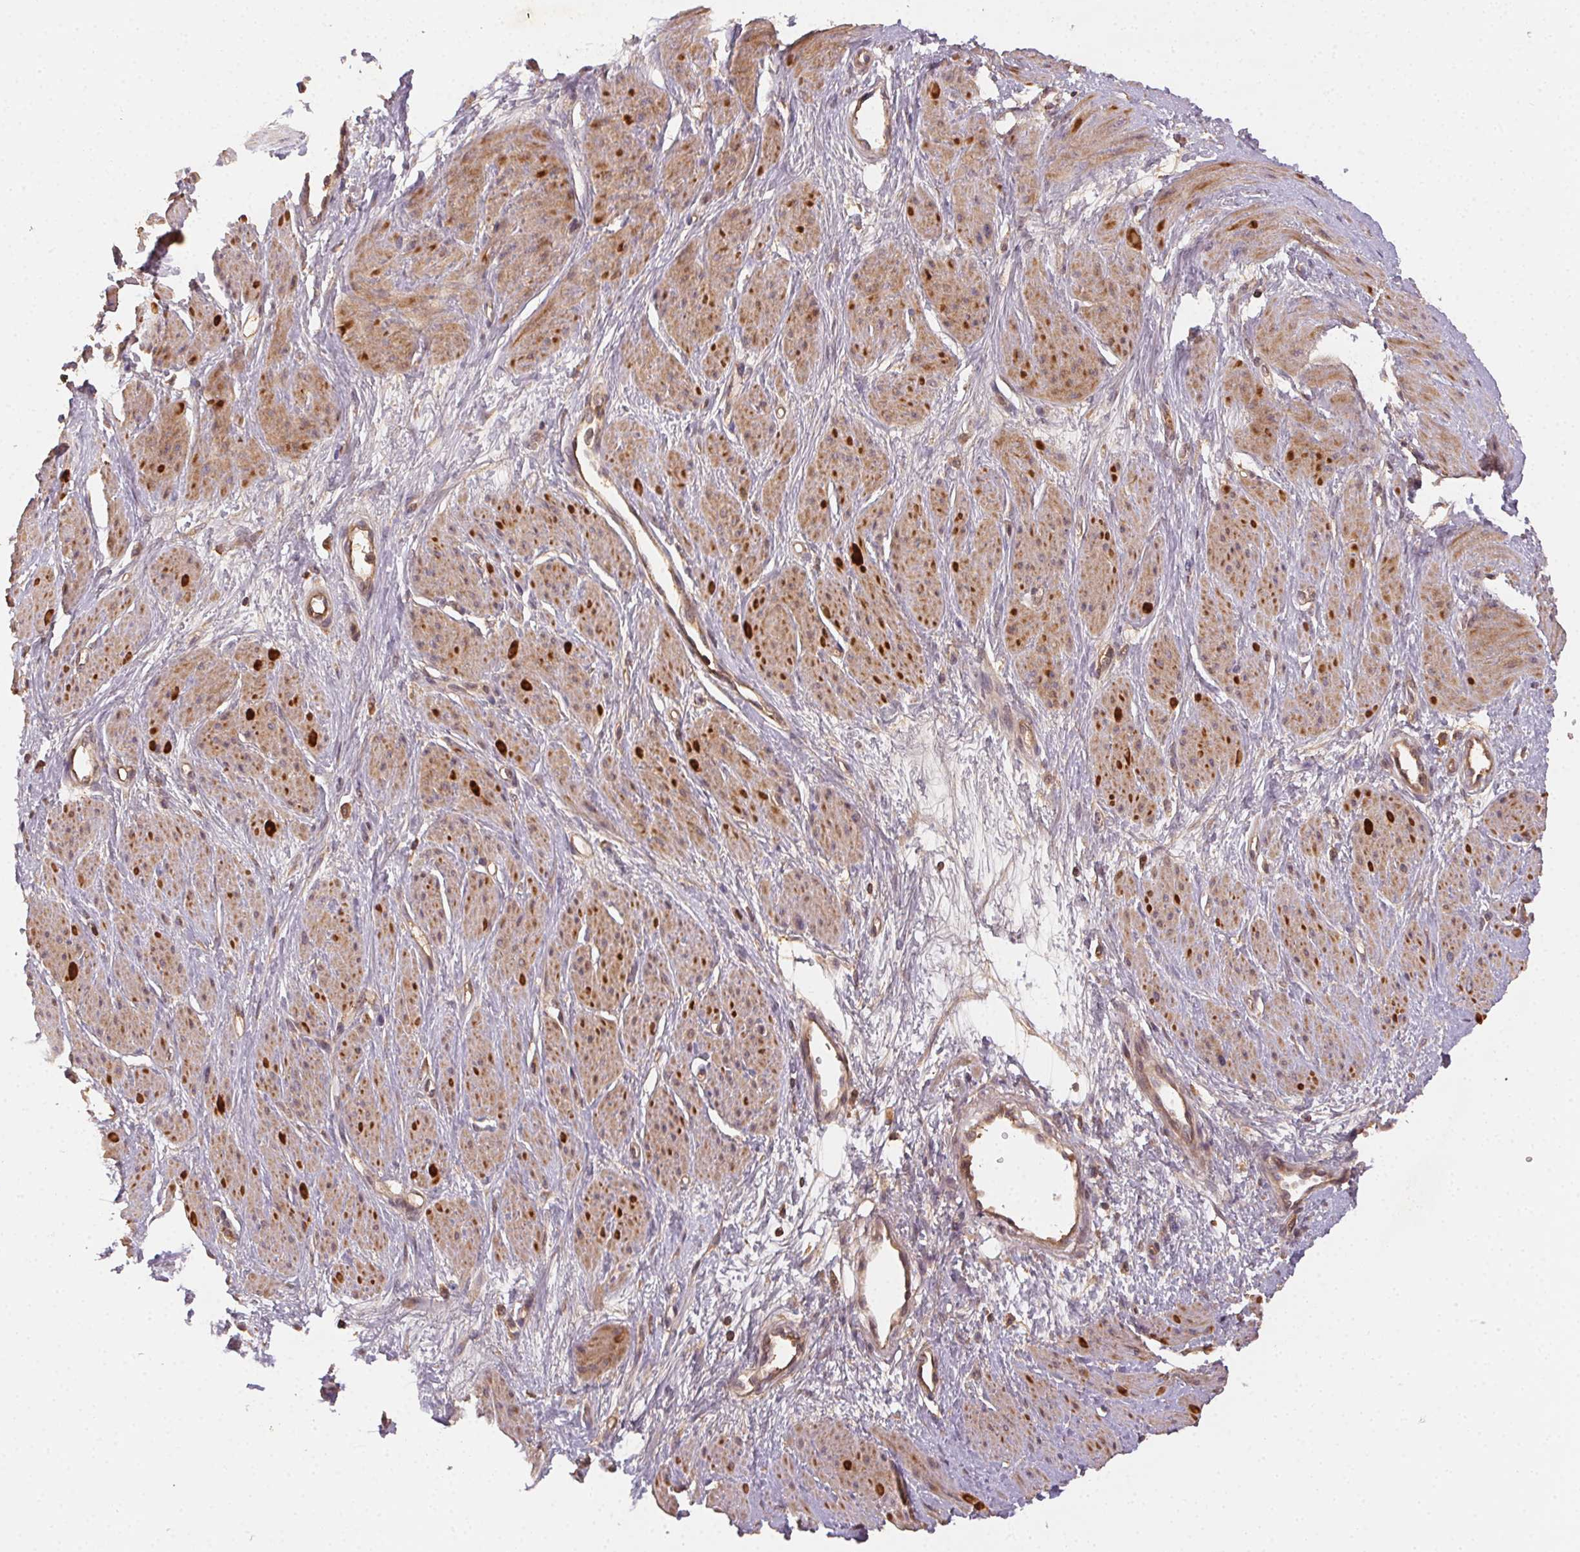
{"staining": {"intensity": "moderate", "quantity": ">75%", "location": "cytoplasmic/membranous"}, "tissue": "smooth muscle", "cell_type": "Smooth muscle cells", "image_type": "normal", "snomed": [{"axis": "morphology", "description": "Normal tissue, NOS"}, {"axis": "topography", "description": "Smooth muscle"}, {"axis": "topography", "description": "Uterus"}], "caption": "The immunohistochemical stain shows moderate cytoplasmic/membranous expression in smooth muscle cells of normal smooth muscle. (DAB IHC with brightfield microscopy, high magnification).", "gene": "RALA", "patient": {"sex": "female", "age": 39}}